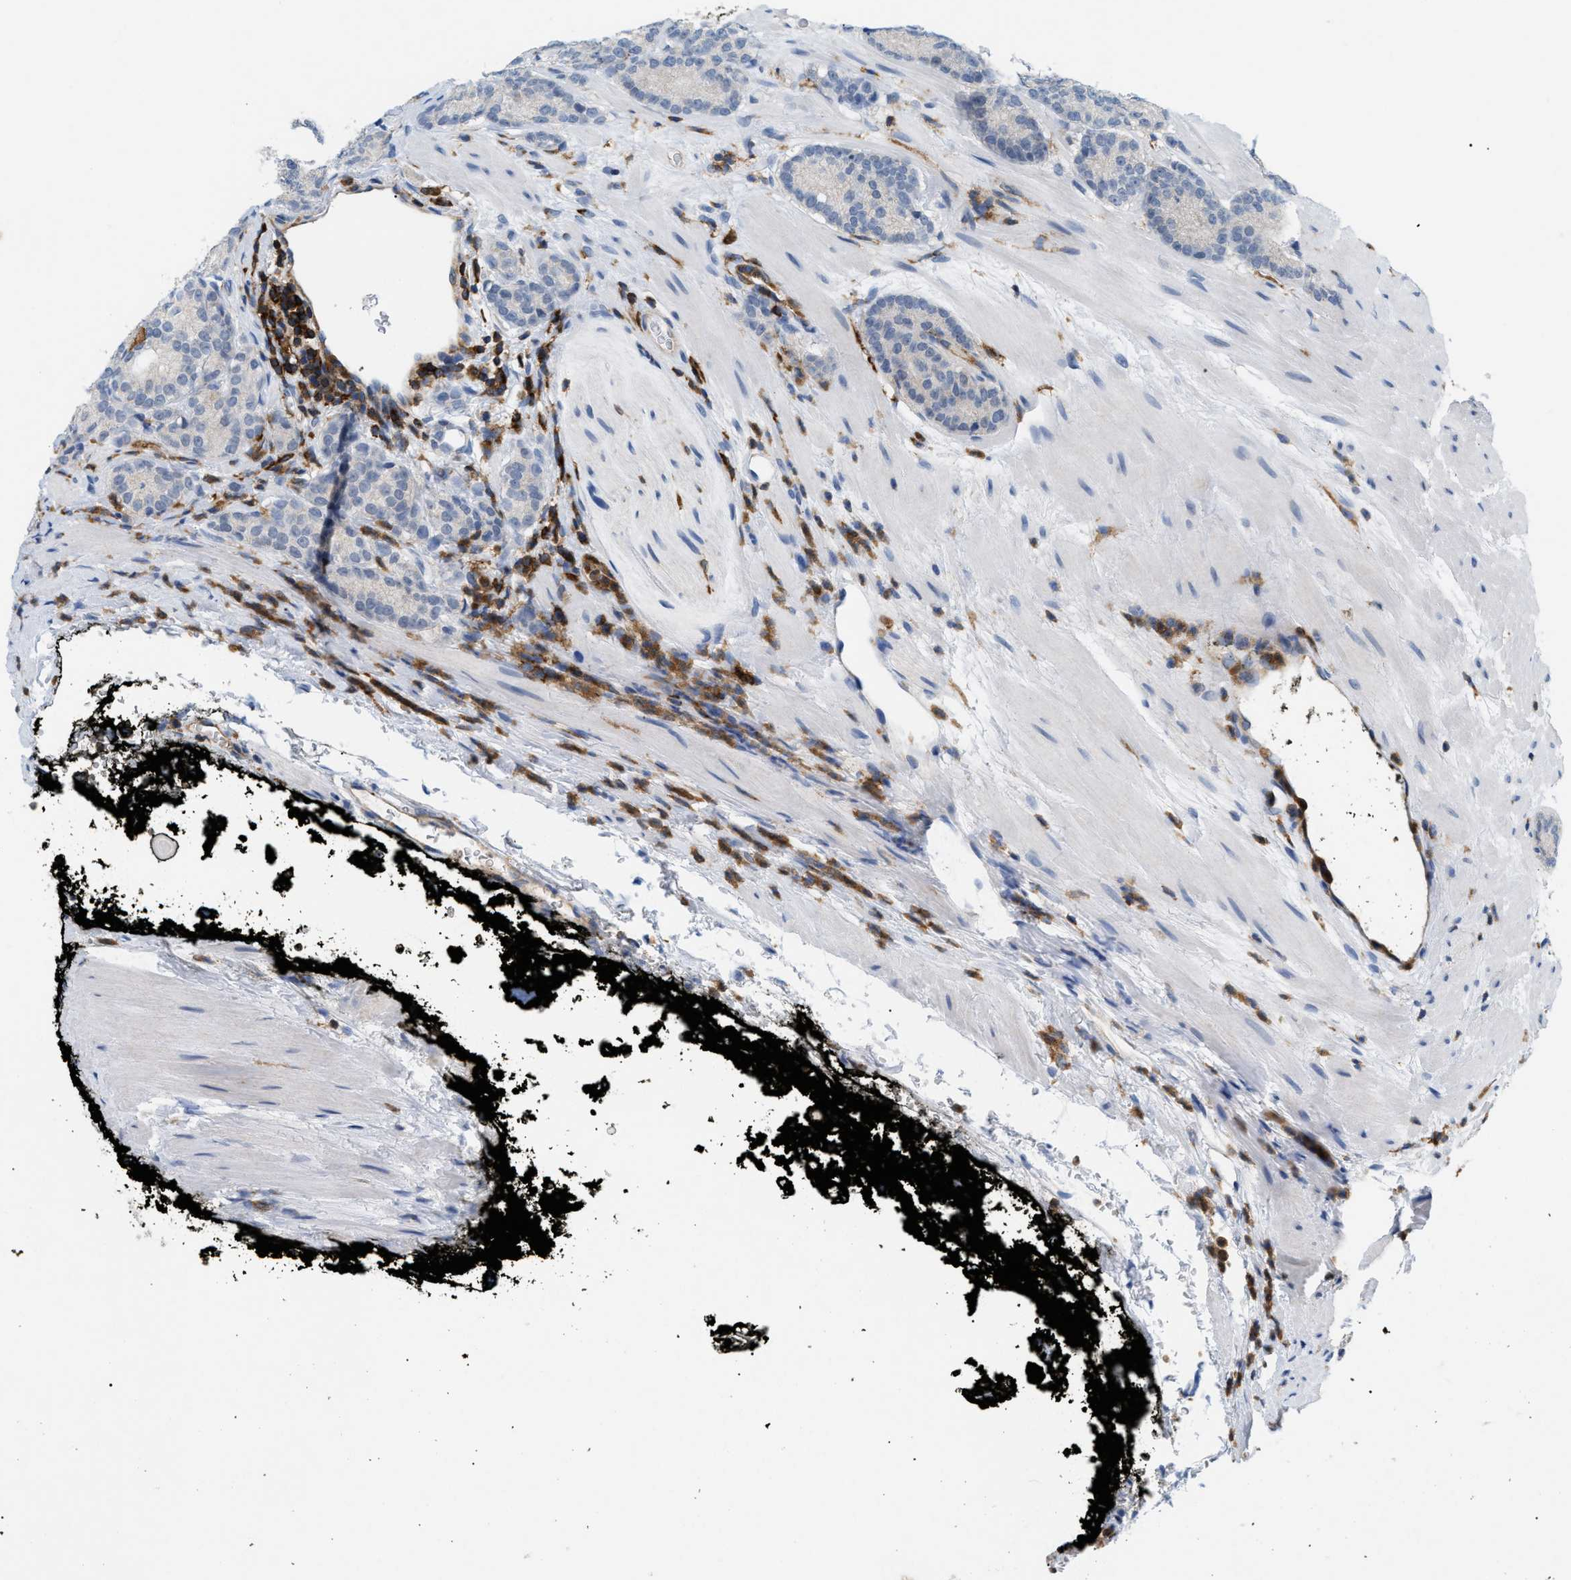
{"staining": {"intensity": "negative", "quantity": "none", "location": "none"}, "tissue": "prostate cancer", "cell_type": "Tumor cells", "image_type": "cancer", "snomed": [{"axis": "morphology", "description": "Adenocarcinoma, High grade"}, {"axis": "topography", "description": "Prostate"}], "caption": "This is a micrograph of immunohistochemistry staining of prostate cancer, which shows no expression in tumor cells.", "gene": "INPP5D", "patient": {"sex": "male", "age": 61}}